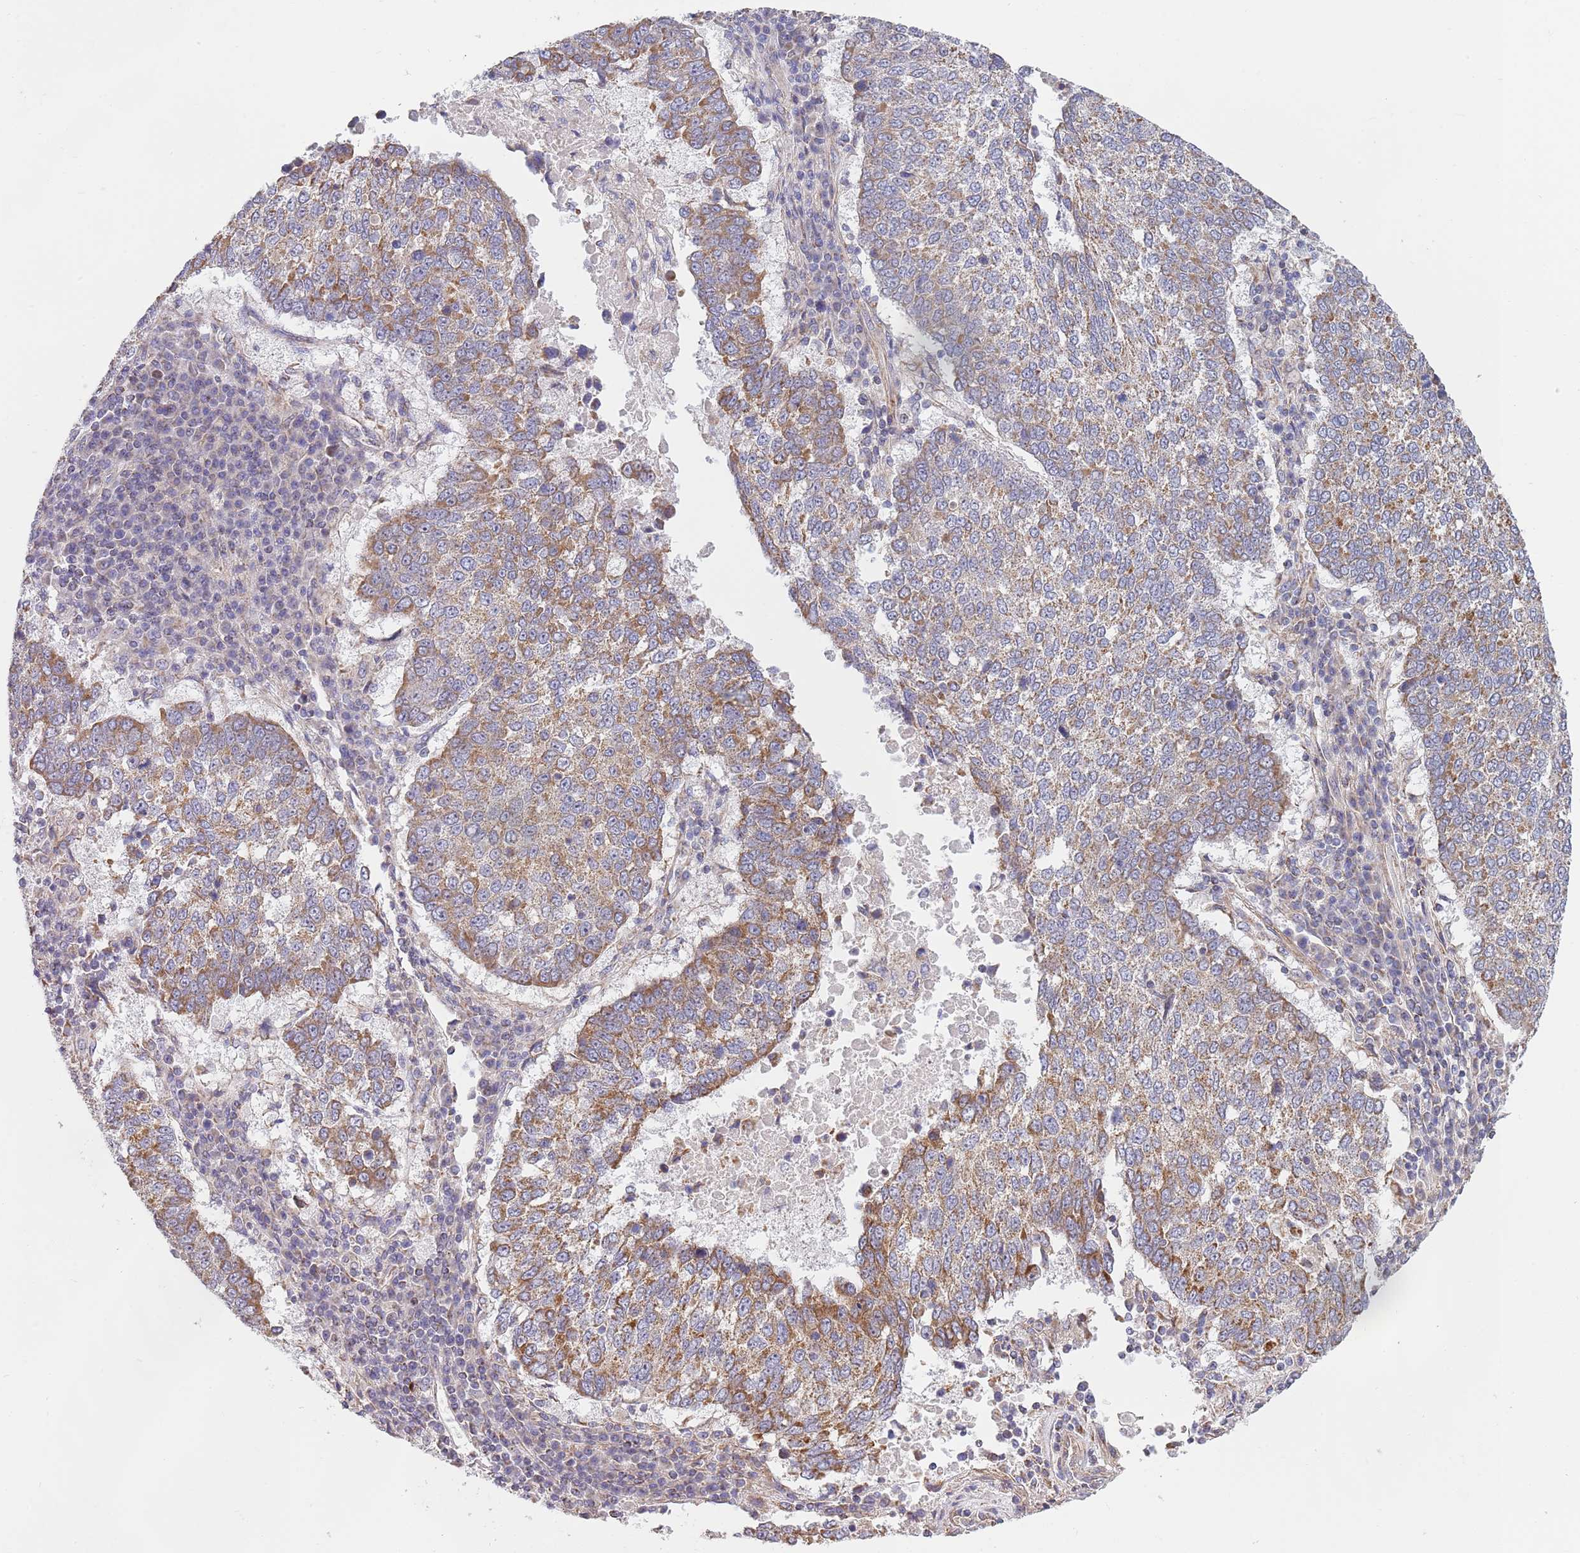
{"staining": {"intensity": "moderate", "quantity": ">75%", "location": "cytoplasmic/membranous"}, "tissue": "lung cancer", "cell_type": "Tumor cells", "image_type": "cancer", "snomed": [{"axis": "morphology", "description": "Squamous cell carcinoma, NOS"}, {"axis": "topography", "description": "Lung"}], "caption": "Lung cancer was stained to show a protein in brown. There is medium levels of moderate cytoplasmic/membranous expression in approximately >75% of tumor cells.", "gene": "PWWP3A", "patient": {"sex": "male", "age": 73}}